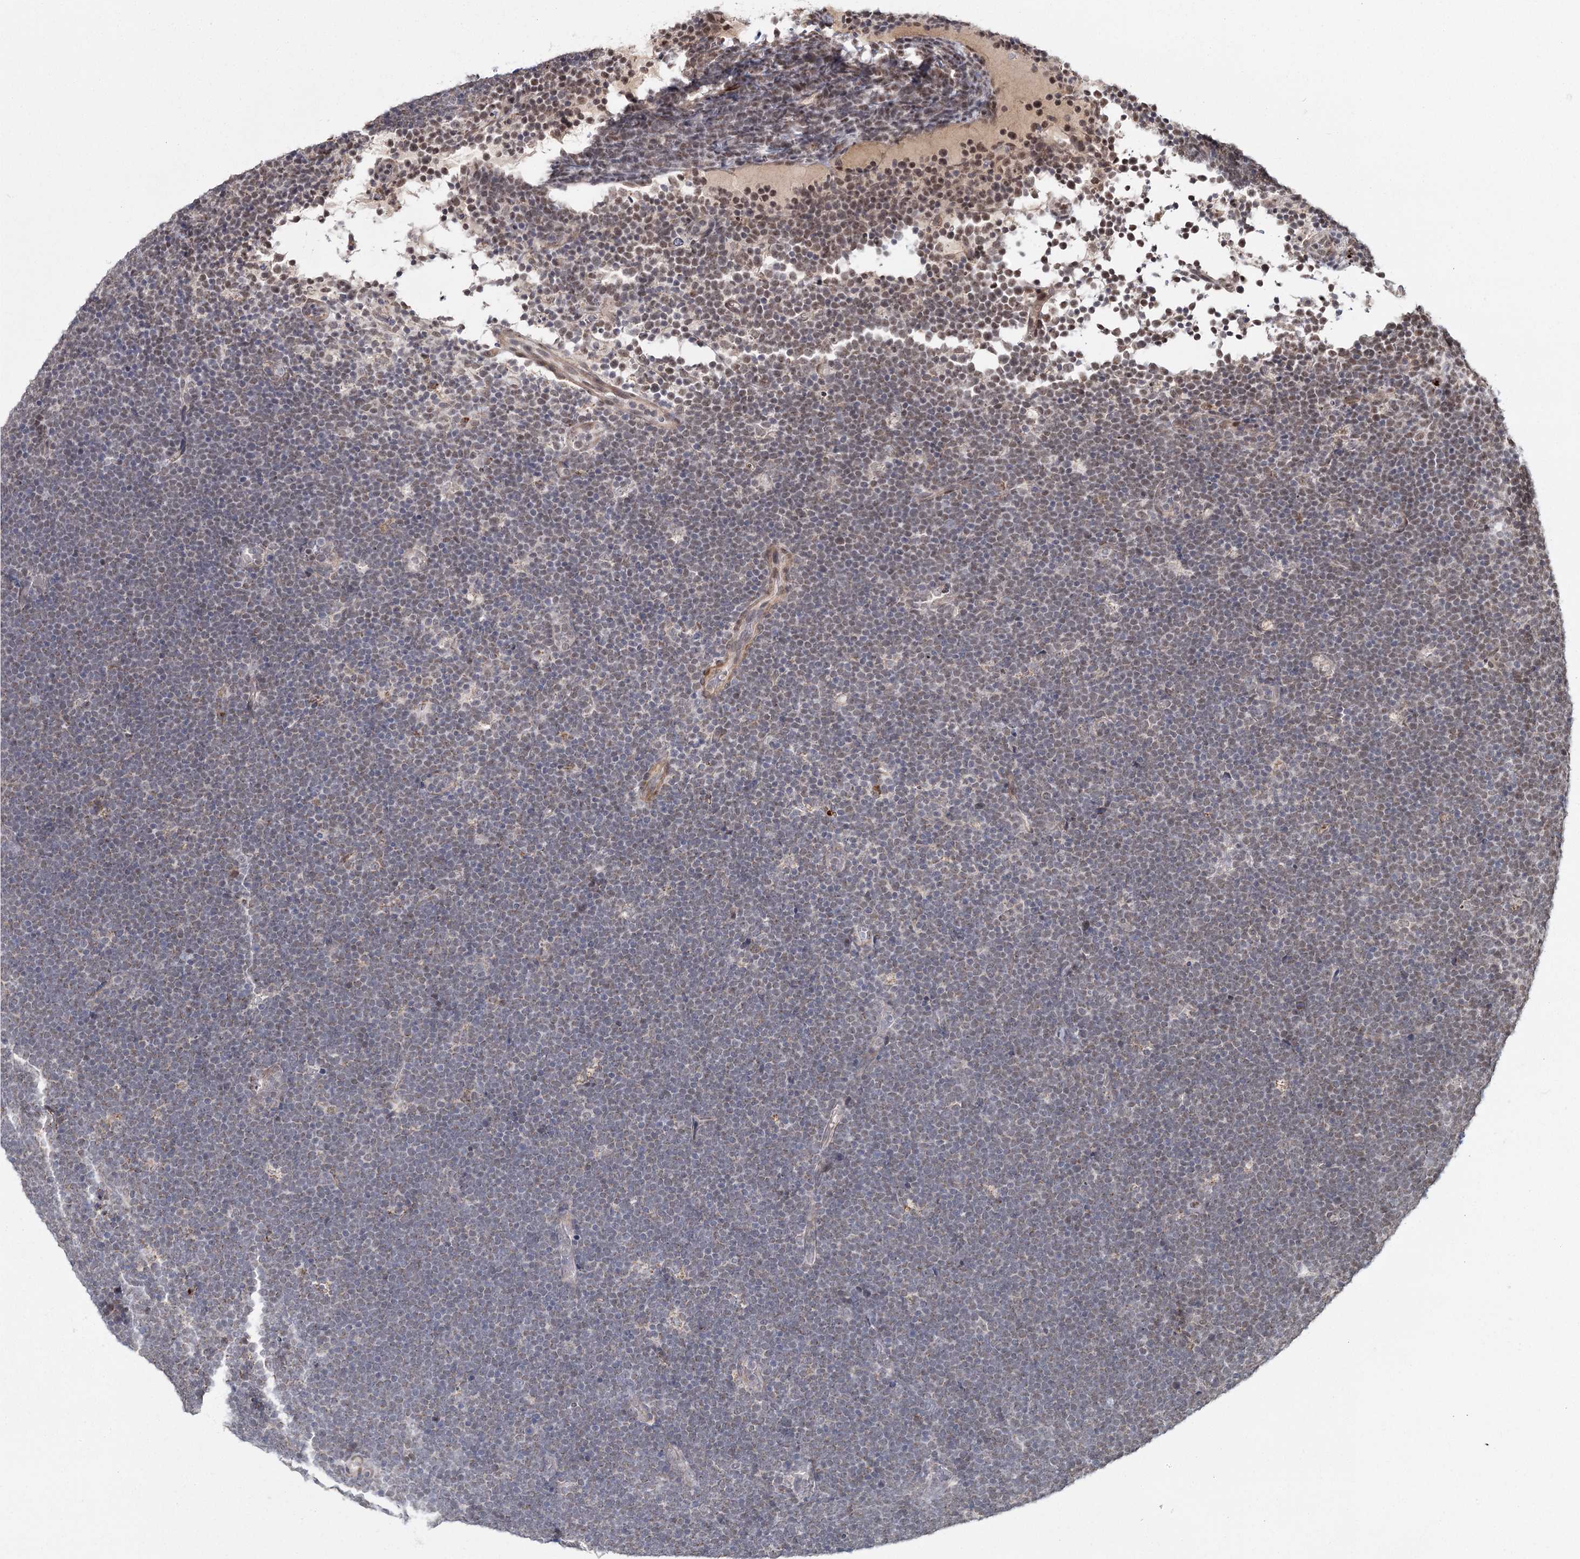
{"staining": {"intensity": "negative", "quantity": "none", "location": "none"}, "tissue": "lymphoma", "cell_type": "Tumor cells", "image_type": "cancer", "snomed": [{"axis": "morphology", "description": "Malignant lymphoma, non-Hodgkin's type, High grade"}, {"axis": "topography", "description": "Lymph node"}], "caption": "There is no significant positivity in tumor cells of high-grade malignant lymphoma, non-Hodgkin's type.", "gene": "ZCCHC24", "patient": {"sex": "male", "age": 13}}